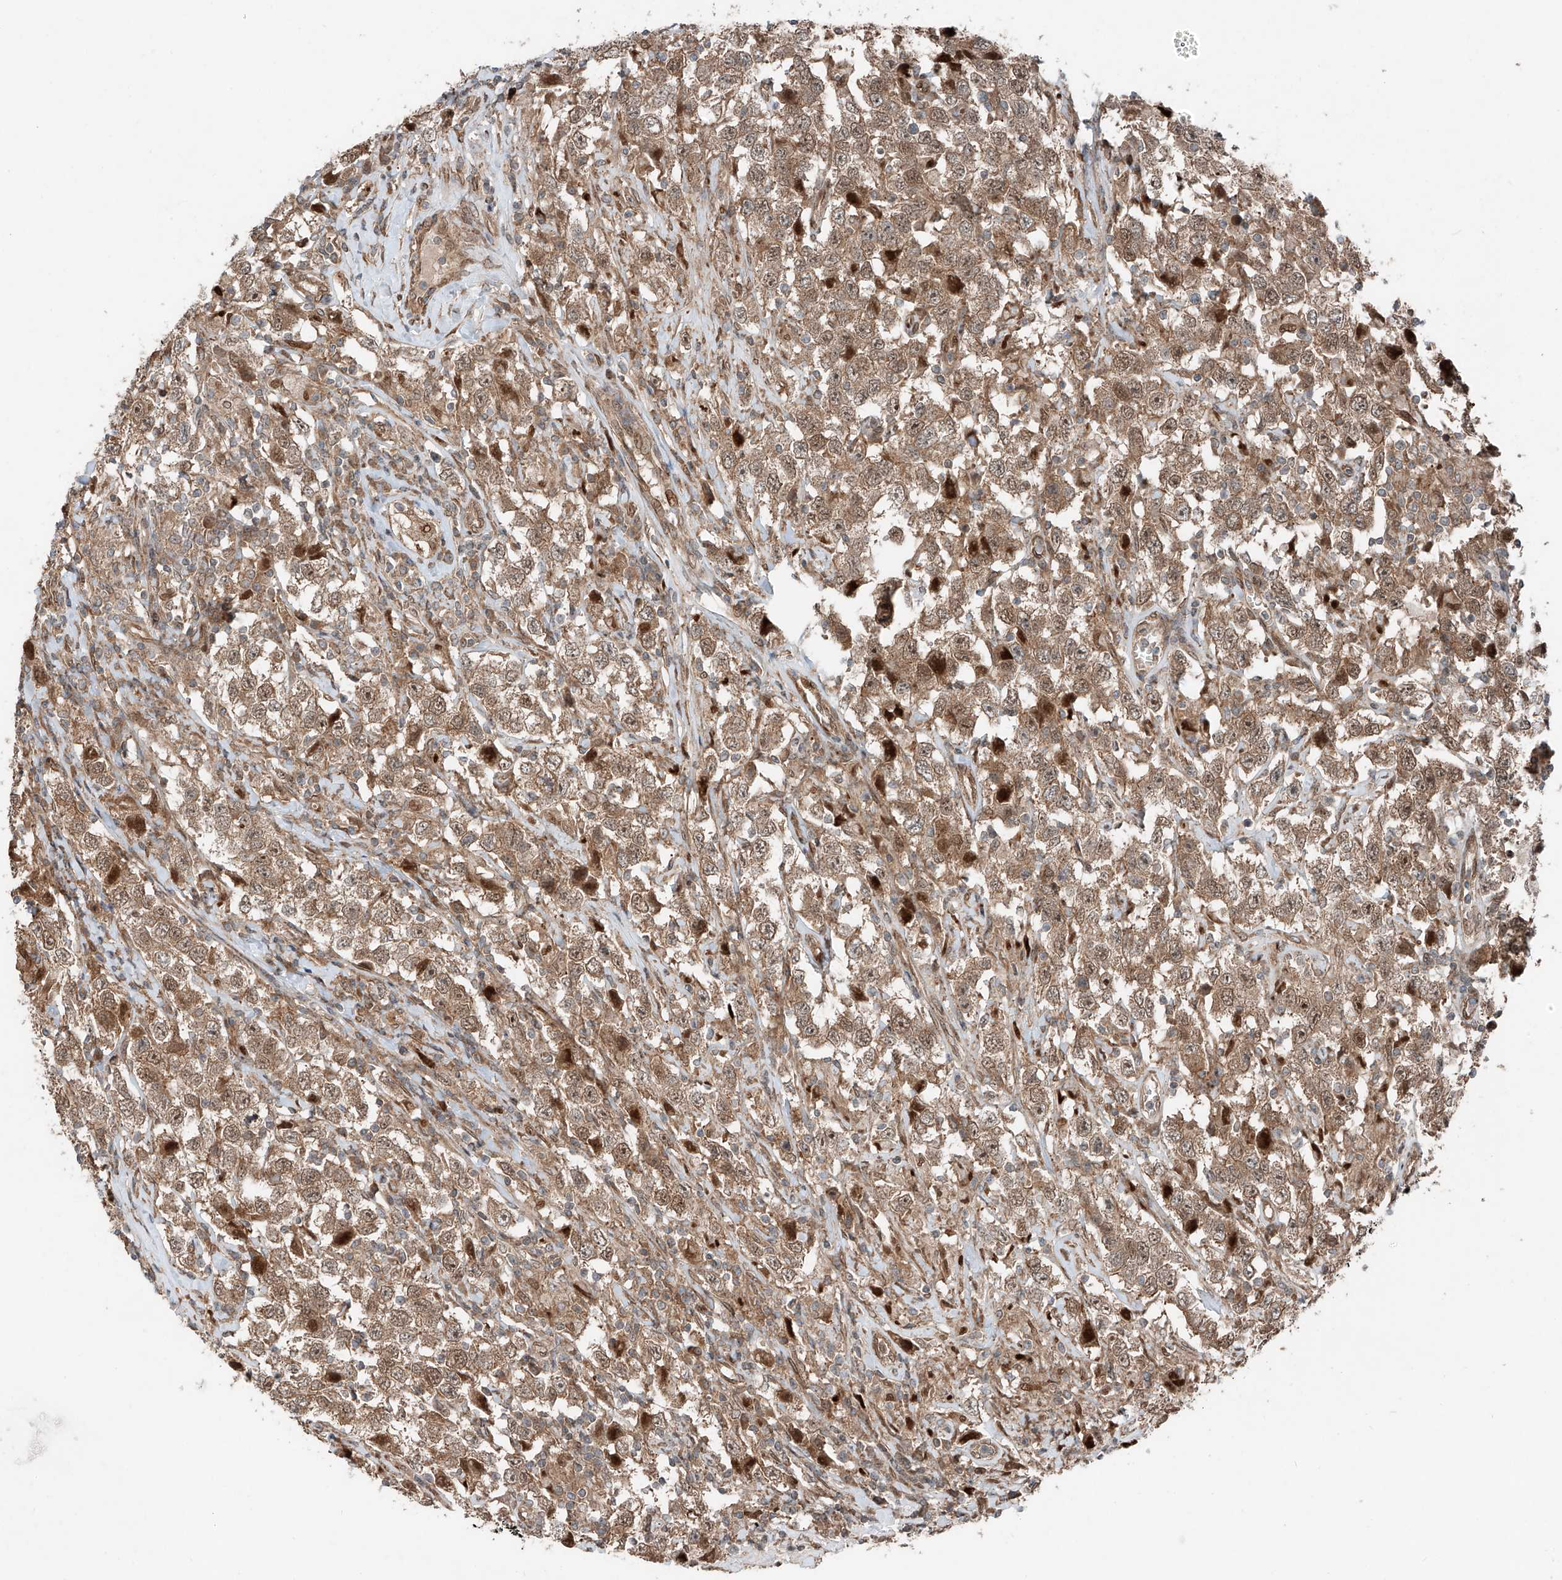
{"staining": {"intensity": "moderate", "quantity": ">75%", "location": "cytoplasmic/membranous"}, "tissue": "testis cancer", "cell_type": "Tumor cells", "image_type": "cancer", "snomed": [{"axis": "morphology", "description": "Seminoma, NOS"}, {"axis": "topography", "description": "Testis"}], "caption": "A micrograph of testis cancer (seminoma) stained for a protein demonstrates moderate cytoplasmic/membranous brown staining in tumor cells.", "gene": "CEP162", "patient": {"sex": "male", "age": 41}}